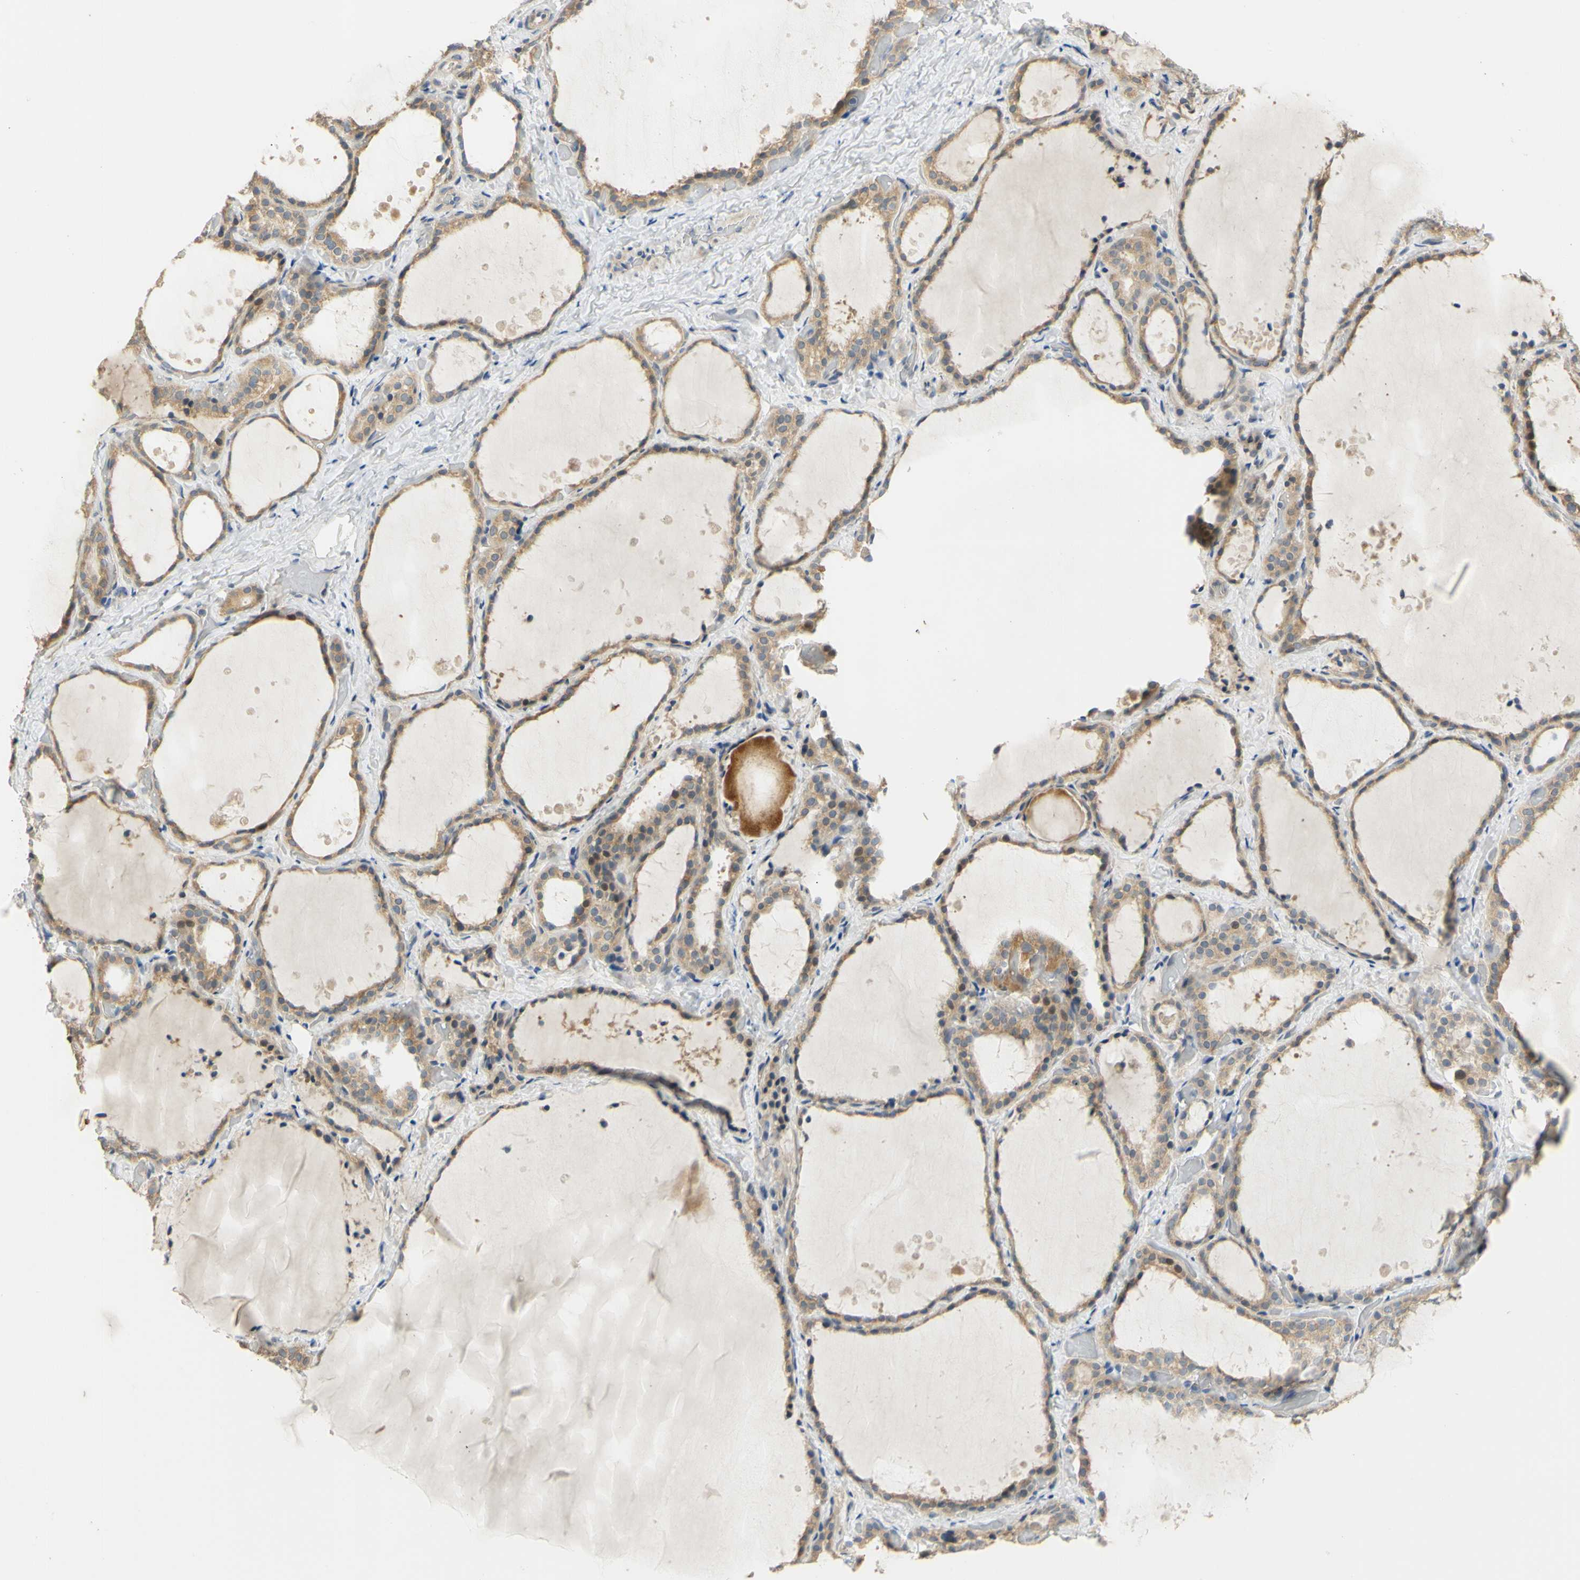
{"staining": {"intensity": "moderate", "quantity": ">75%", "location": "cytoplasmic/membranous"}, "tissue": "thyroid gland", "cell_type": "Glandular cells", "image_type": "normal", "snomed": [{"axis": "morphology", "description": "Normal tissue, NOS"}, {"axis": "topography", "description": "Thyroid gland"}], "caption": "DAB immunohistochemical staining of unremarkable human thyroid gland reveals moderate cytoplasmic/membranous protein expression in about >75% of glandular cells.", "gene": "CCNB2", "patient": {"sex": "female", "age": 44}}